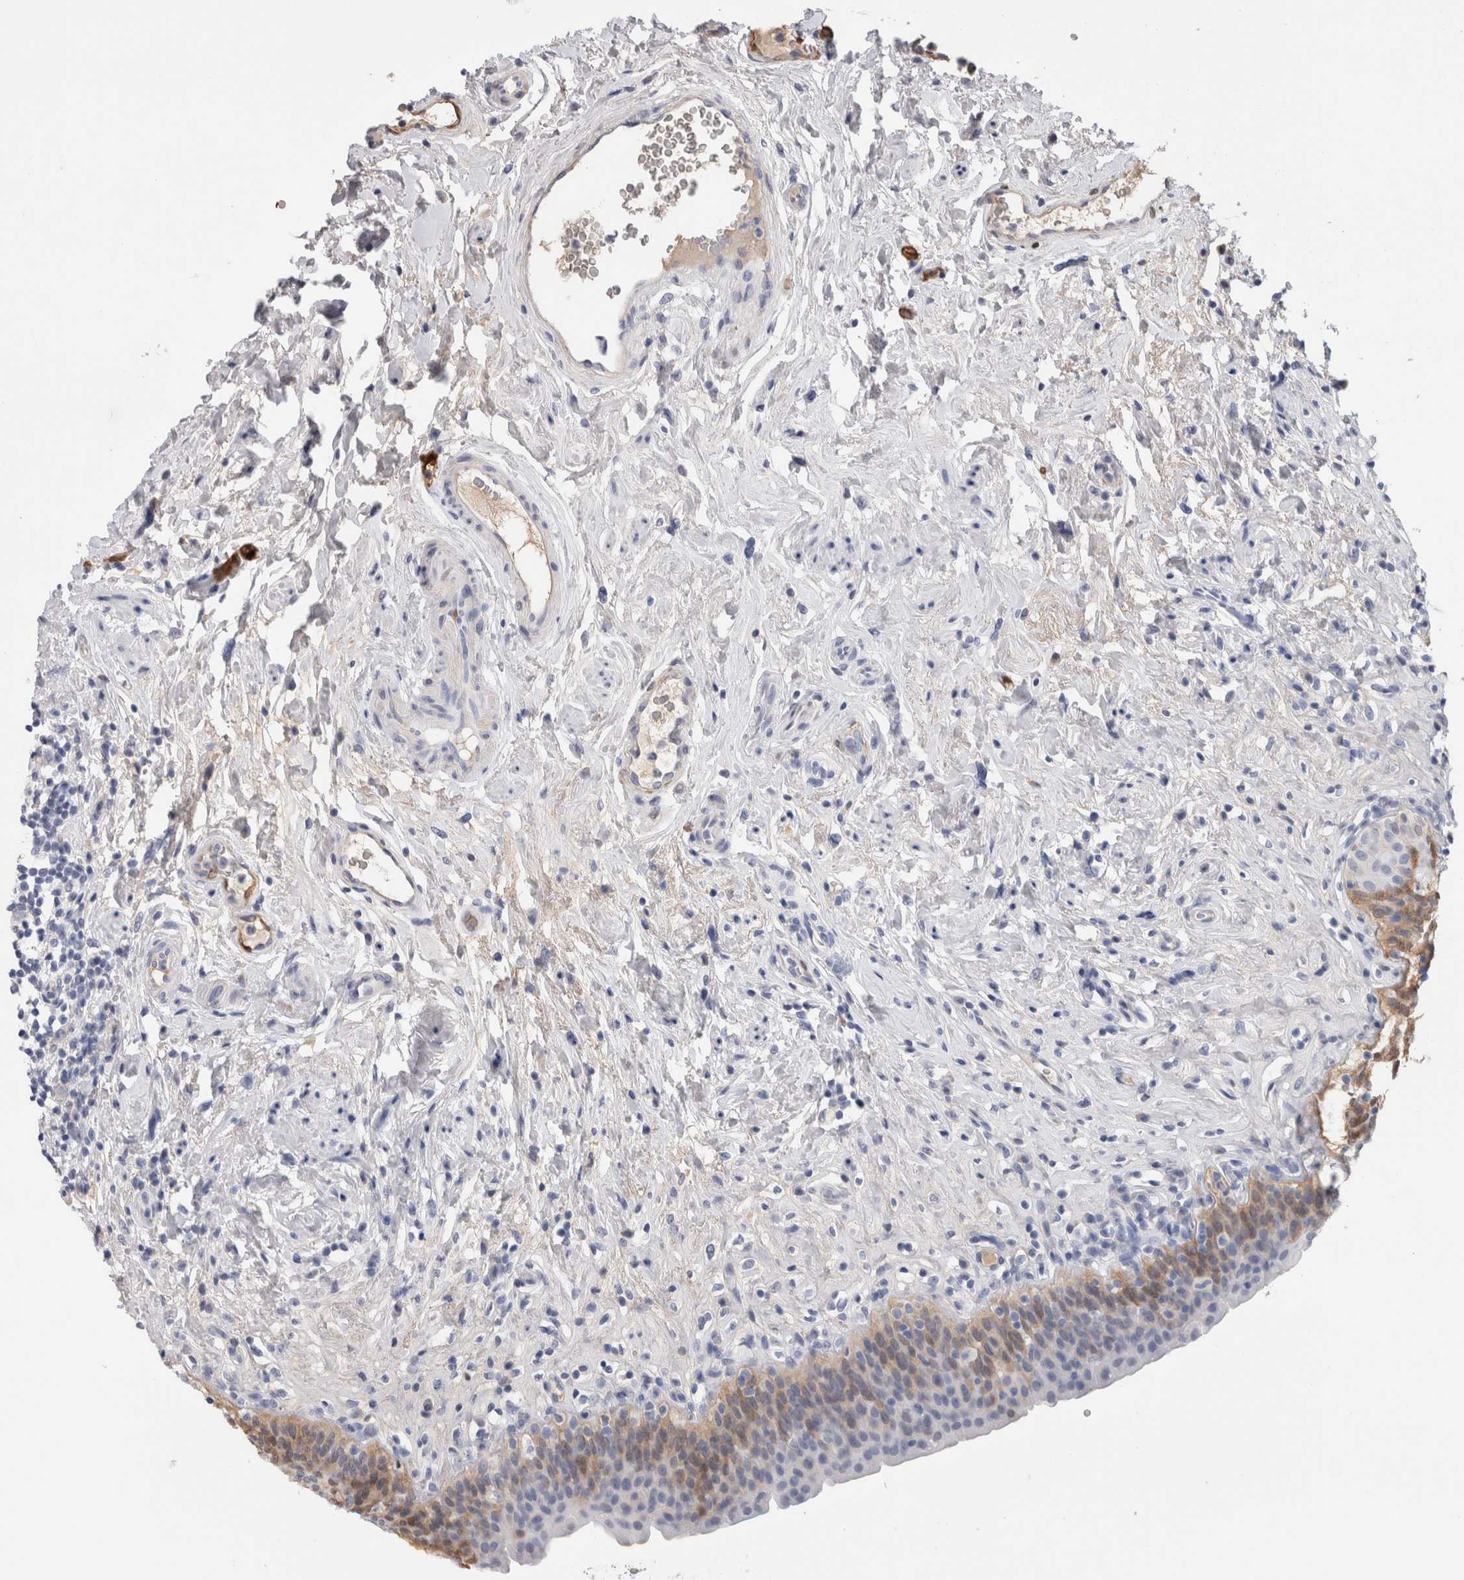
{"staining": {"intensity": "weak", "quantity": "25%-75%", "location": "cytoplasmic/membranous"}, "tissue": "urinary bladder", "cell_type": "Urothelial cells", "image_type": "normal", "snomed": [{"axis": "morphology", "description": "Normal tissue, NOS"}, {"axis": "topography", "description": "Urinary bladder"}], "caption": "DAB (3,3'-diaminobenzidine) immunohistochemical staining of unremarkable human urinary bladder displays weak cytoplasmic/membranous protein positivity in approximately 25%-75% of urothelial cells.", "gene": "FABP4", "patient": {"sex": "male", "age": 83}}